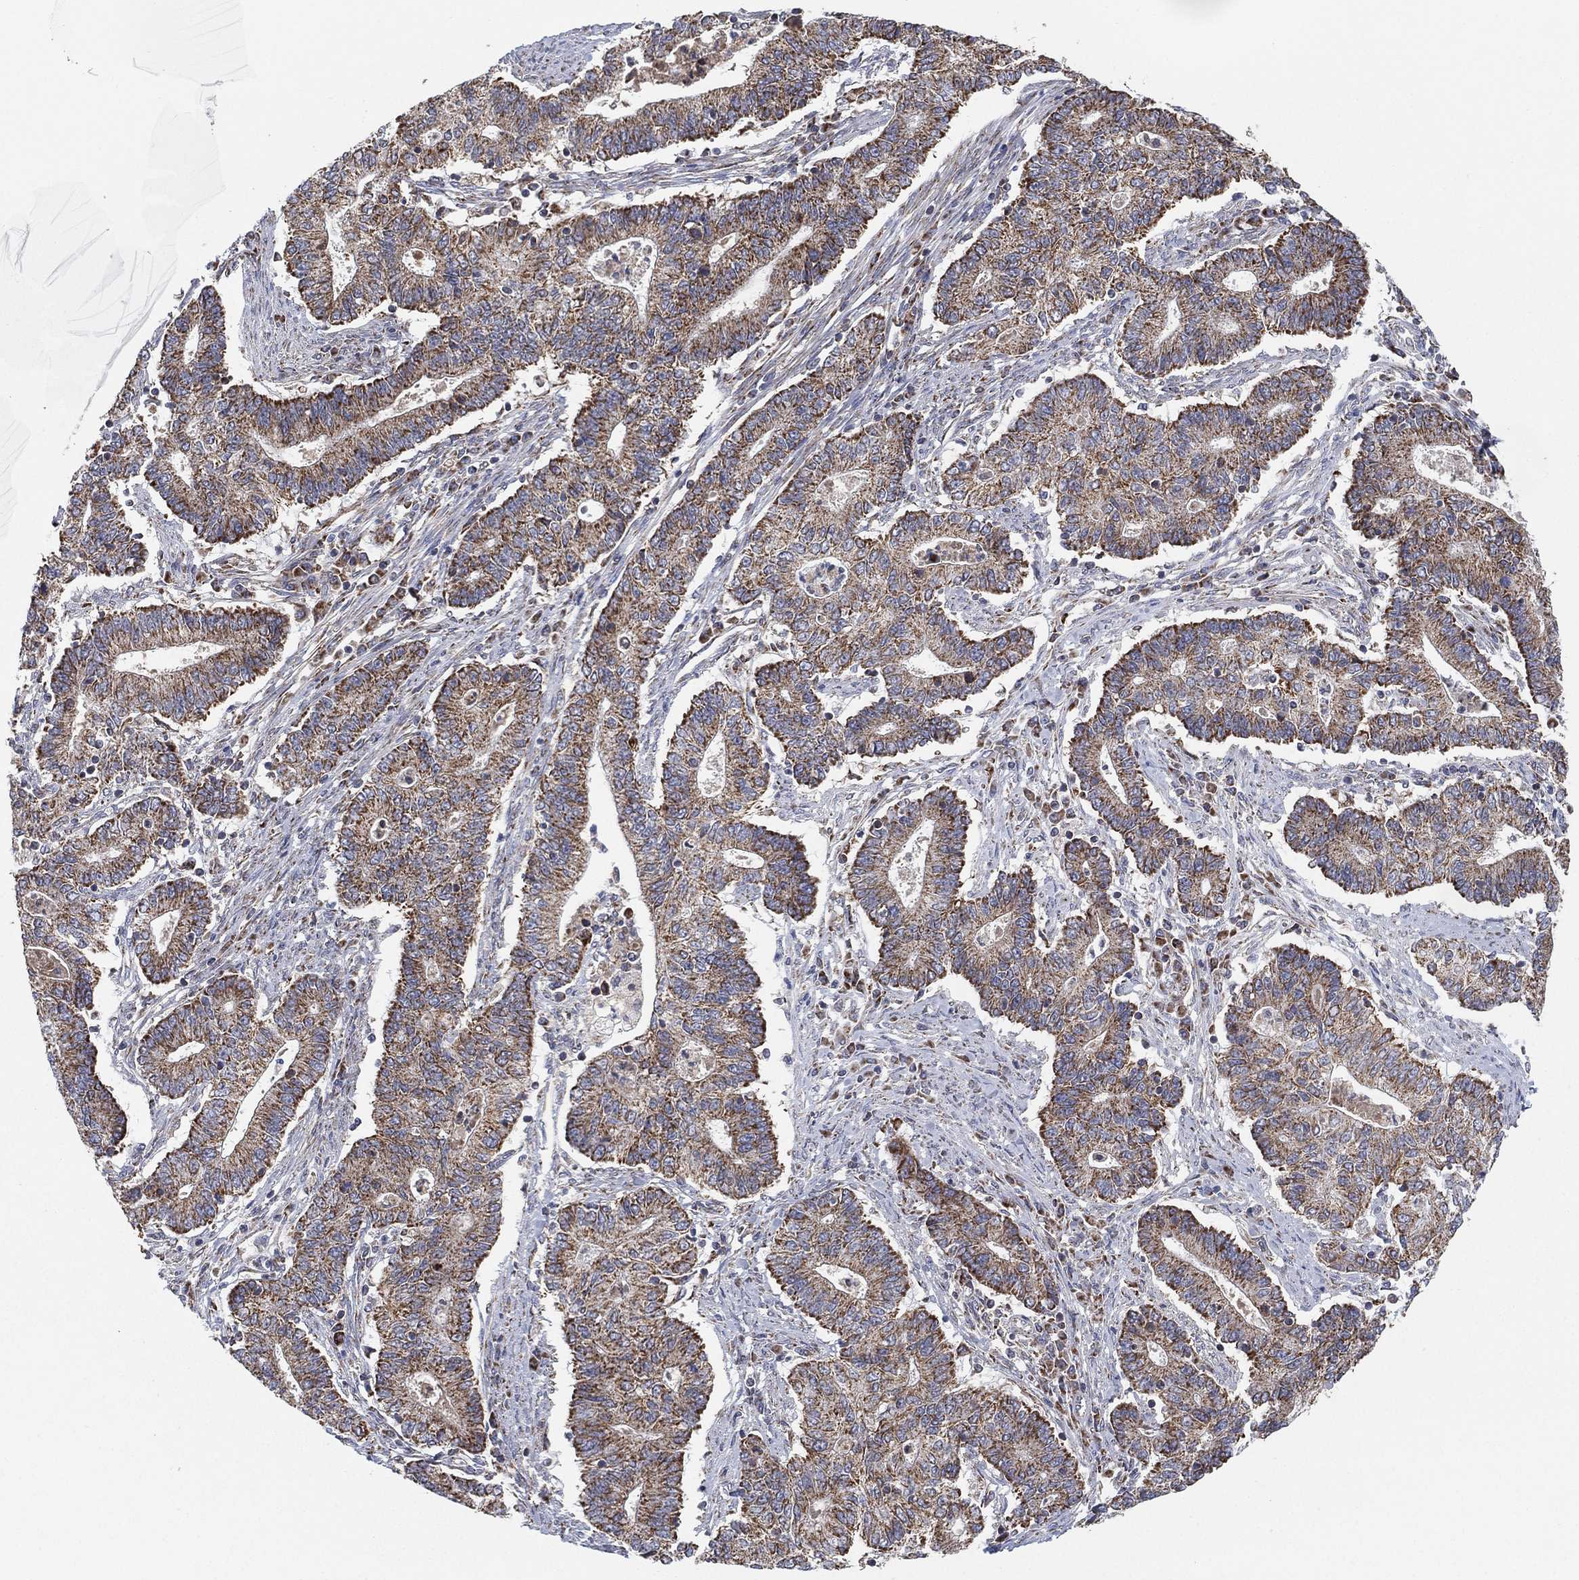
{"staining": {"intensity": "moderate", "quantity": ">75%", "location": "cytoplasmic/membranous"}, "tissue": "endometrial cancer", "cell_type": "Tumor cells", "image_type": "cancer", "snomed": [{"axis": "morphology", "description": "Adenocarcinoma, NOS"}, {"axis": "topography", "description": "Uterus"}, {"axis": "topography", "description": "Endometrium"}], "caption": "Adenocarcinoma (endometrial) stained with a protein marker demonstrates moderate staining in tumor cells.", "gene": "PSMG4", "patient": {"sex": "female", "age": 54}}